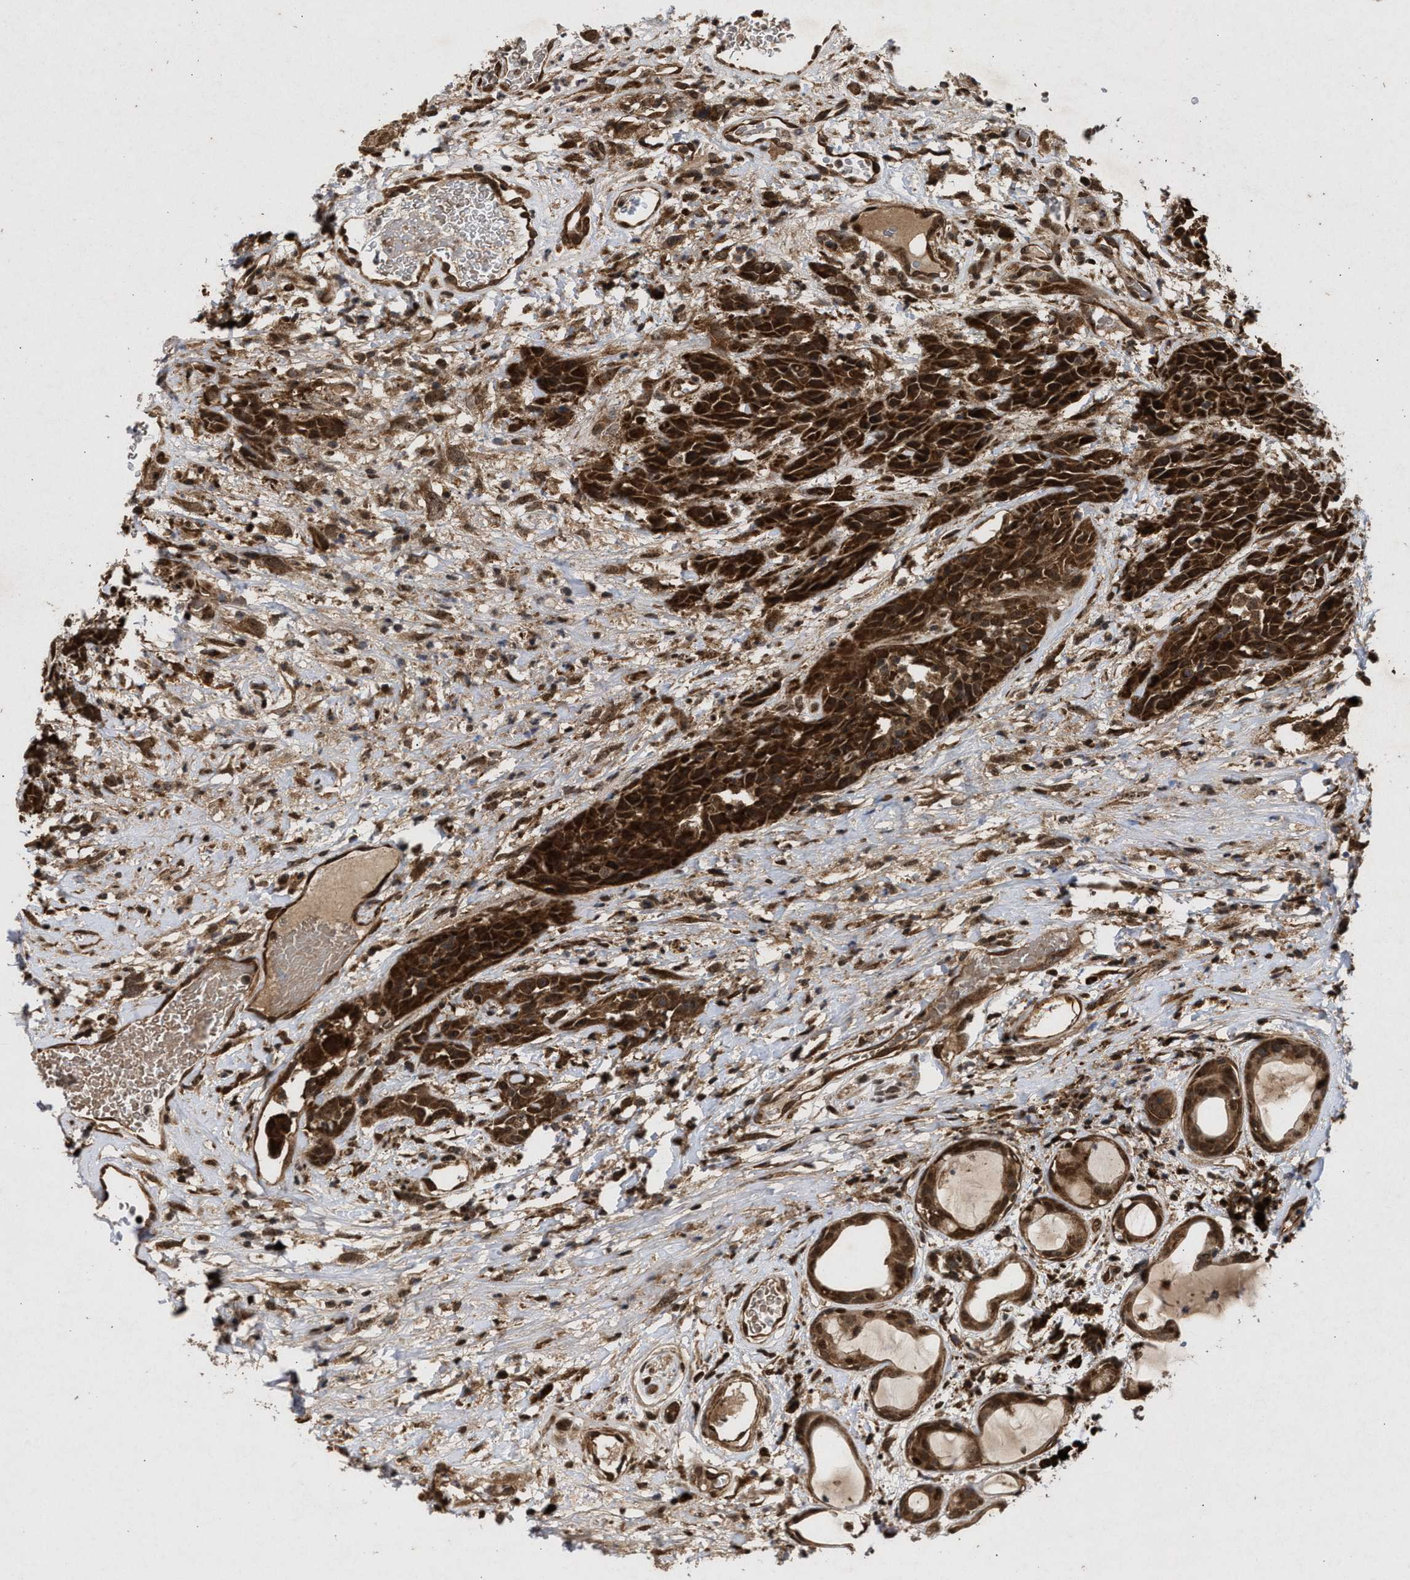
{"staining": {"intensity": "strong", "quantity": ">75%", "location": "cytoplasmic/membranous"}, "tissue": "head and neck cancer", "cell_type": "Tumor cells", "image_type": "cancer", "snomed": [{"axis": "morphology", "description": "Normal tissue, NOS"}, {"axis": "morphology", "description": "Squamous cell carcinoma, NOS"}, {"axis": "topography", "description": "Cartilage tissue"}, {"axis": "topography", "description": "Head-Neck"}], "caption": "This image reveals IHC staining of human head and neck cancer (squamous cell carcinoma), with high strong cytoplasmic/membranous positivity in about >75% of tumor cells.", "gene": "CFLAR", "patient": {"sex": "male", "age": 62}}